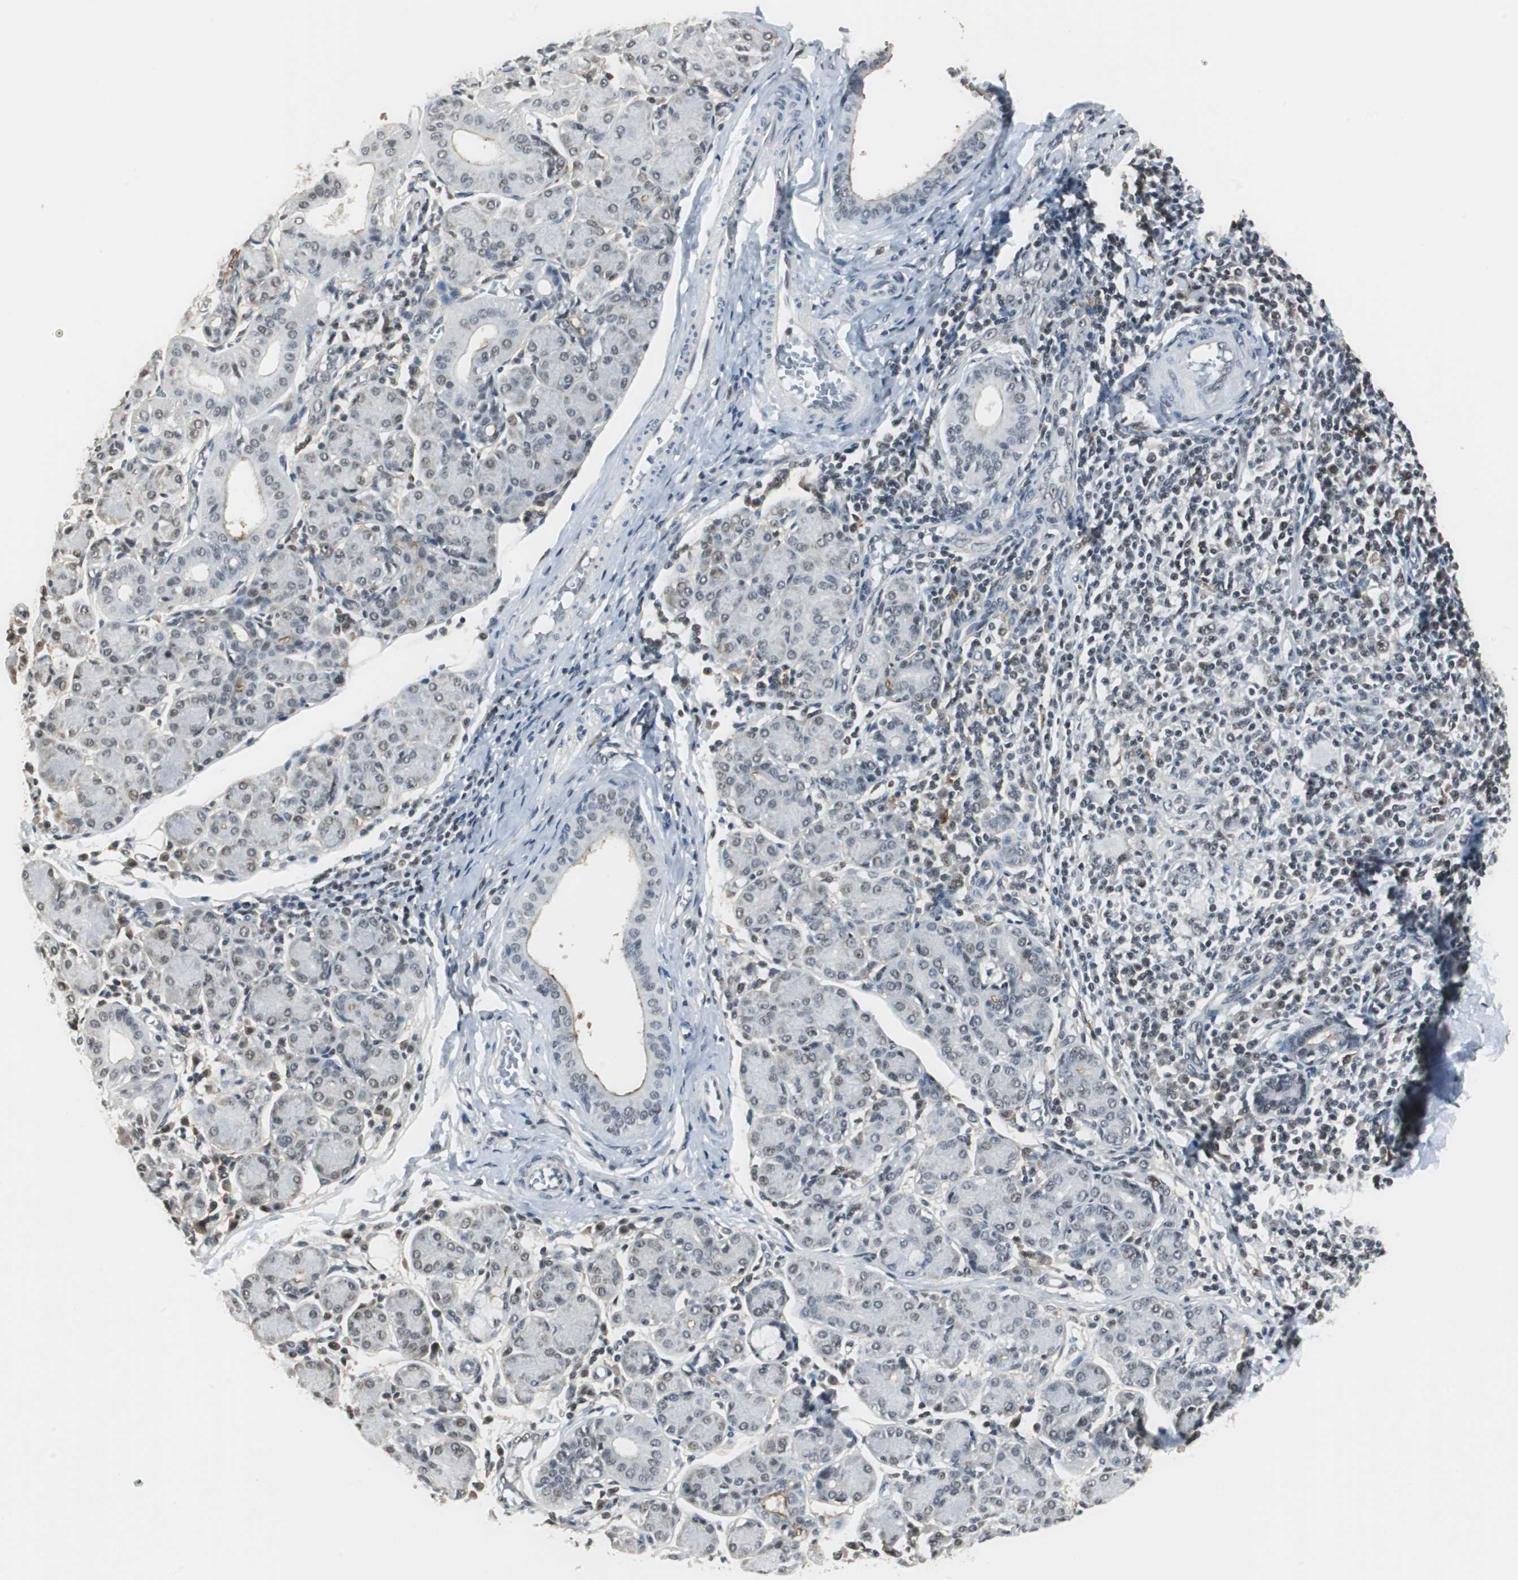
{"staining": {"intensity": "negative", "quantity": "none", "location": "none"}, "tissue": "salivary gland", "cell_type": "Glandular cells", "image_type": "normal", "snomed": [{"axis": "morphology", "description": "Normal tissue, NOS"}, {"axis": "morphology", "description": "Inflammation, NOS"}, {"axis": "topography", "description": "Lymph node"}, {"axis": "topography", "description": "Salivary gland"}], "caption": "Glandular cells show no significant protein staining in unremarkable salivary gland. Nuclei are stained in blue.", "gene": "MKX", "patient": {"sex": "male", "age": 3}}